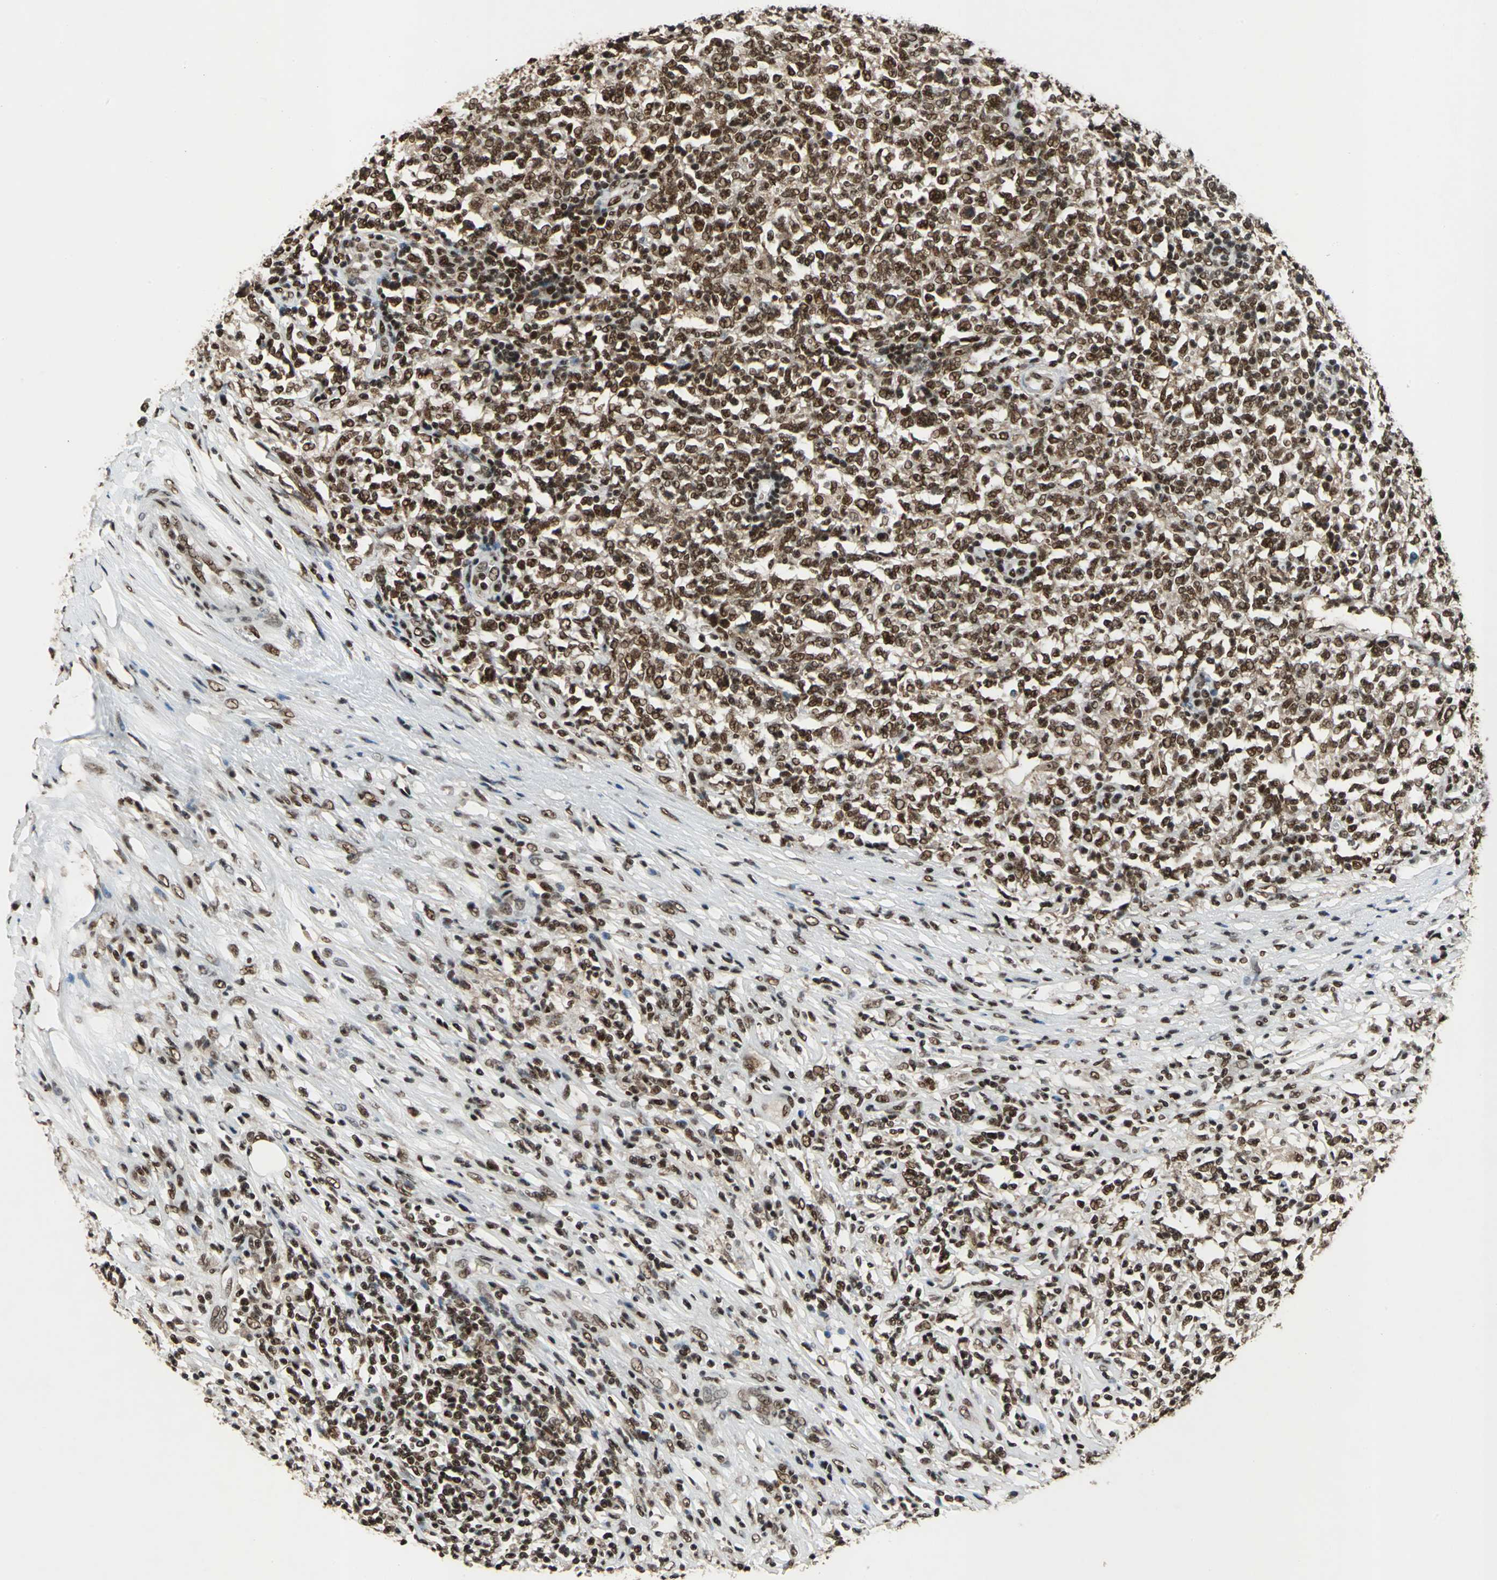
{"staining": {"intensity": "strong", "quantity": ">75%", "location": "nuclear"}, "tissue": "lymphoma", "cell_type": "Tumor cells", "image_type": "cancer", "snomed": [{"axis": "morphology", "description": "Malignant lymphoma, non-Hodgkin's type, High grade"}, {"axis": "topography", "description": "Lymph node"}], "caption": "Protein expression analysis of lymphoma demonstrates strong nuclear staining in approximately >75% of tumor cells.", "gene": "MTA2", "patient": {"sex": "female", "age": 84}}